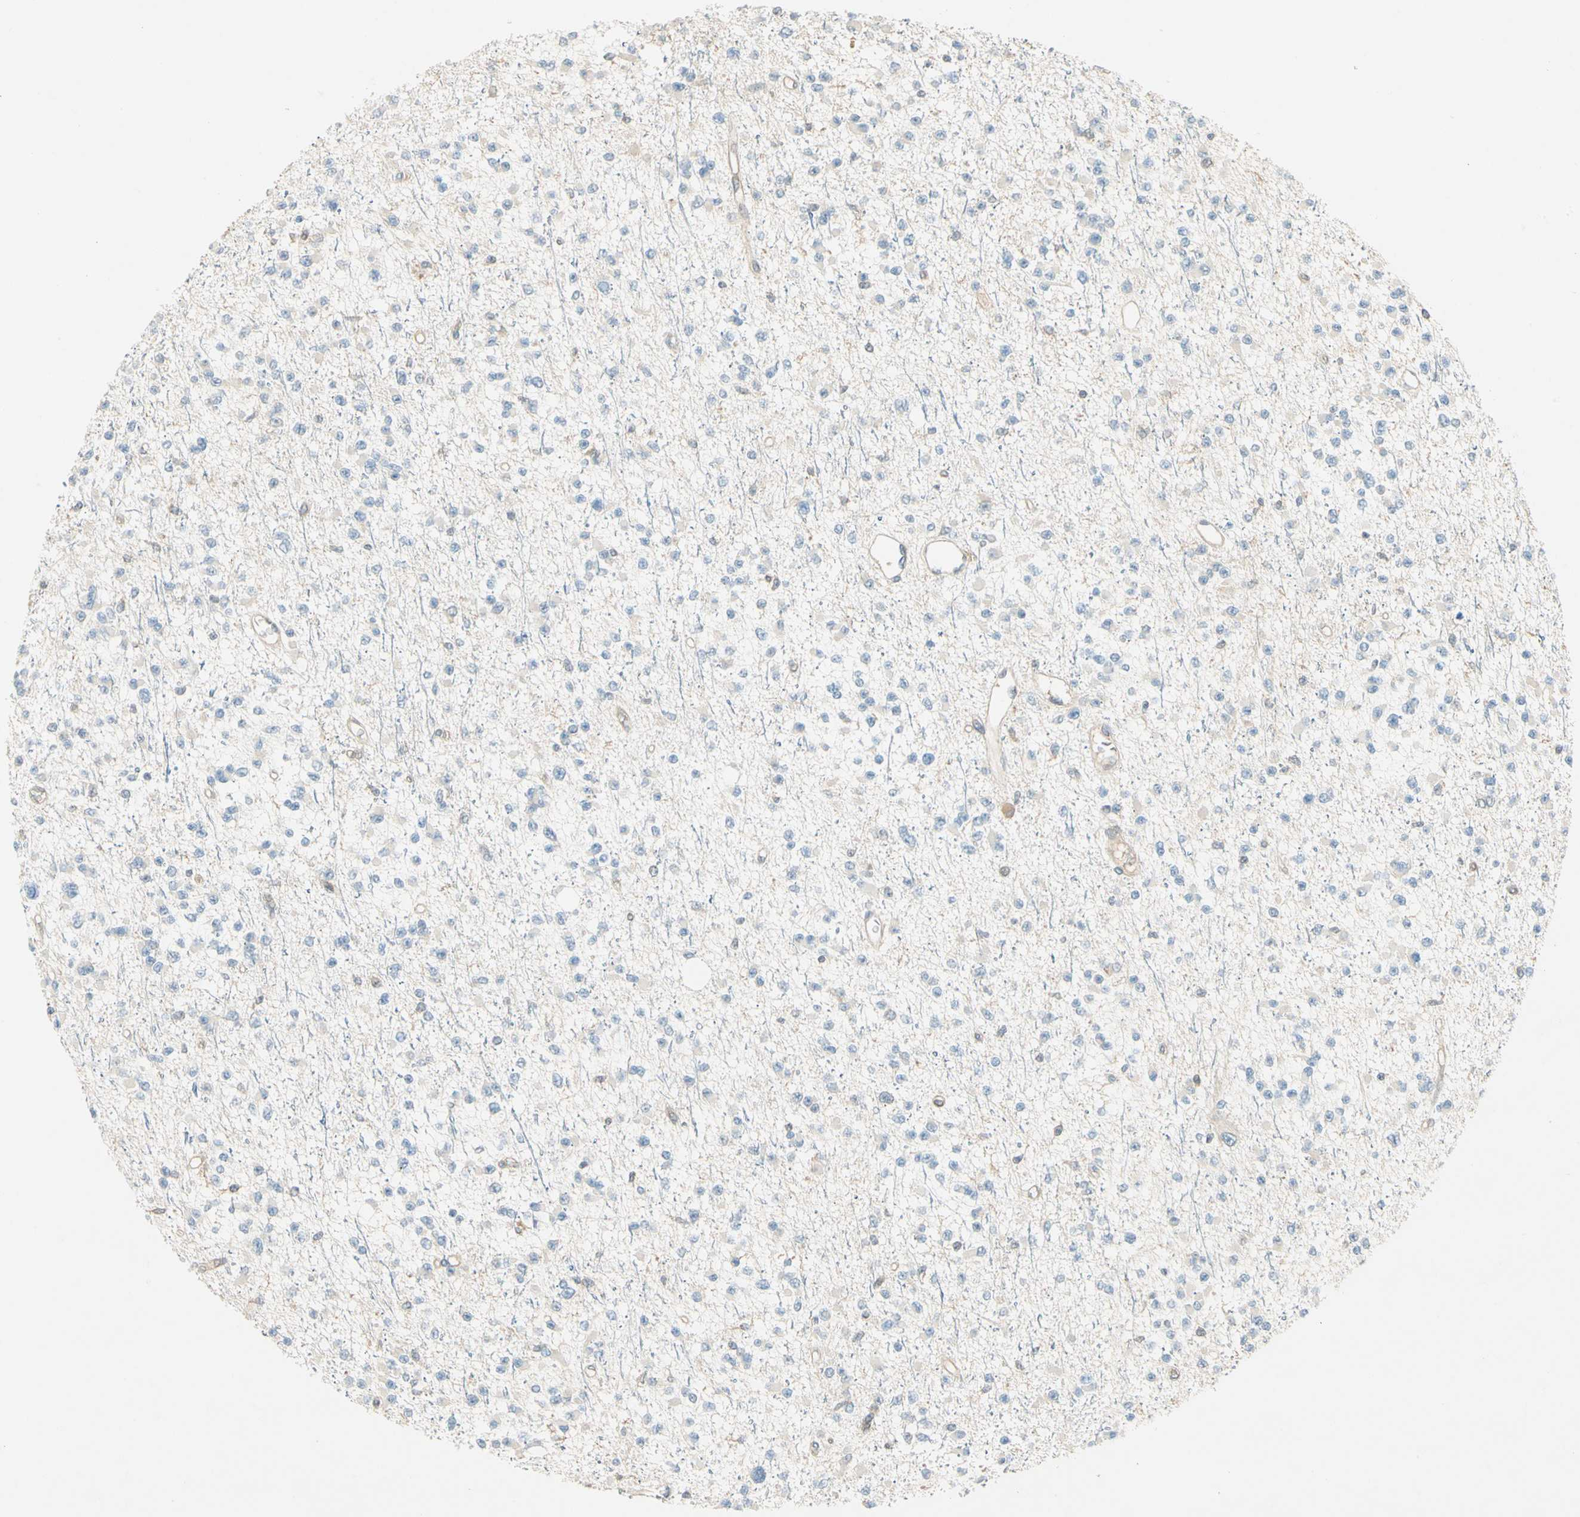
{"staining": {"intensity": "negative", "quantity": "none", "location": "none"}, "tissue": "glioma", "cell_type": "Tumor cells", "image_type": "cancer", "snomed": [{"axis": "morphology", "description": "Glioma, malignant, Low grade"}, {"axis": "topography", "description": "Brain"}], "caption": "An IHC histopathology image of glioma is shown. There is no staining in tumor cells of glioma.", "gene": "WIPI1", "patient": {"sex": "female", "age": 22}}